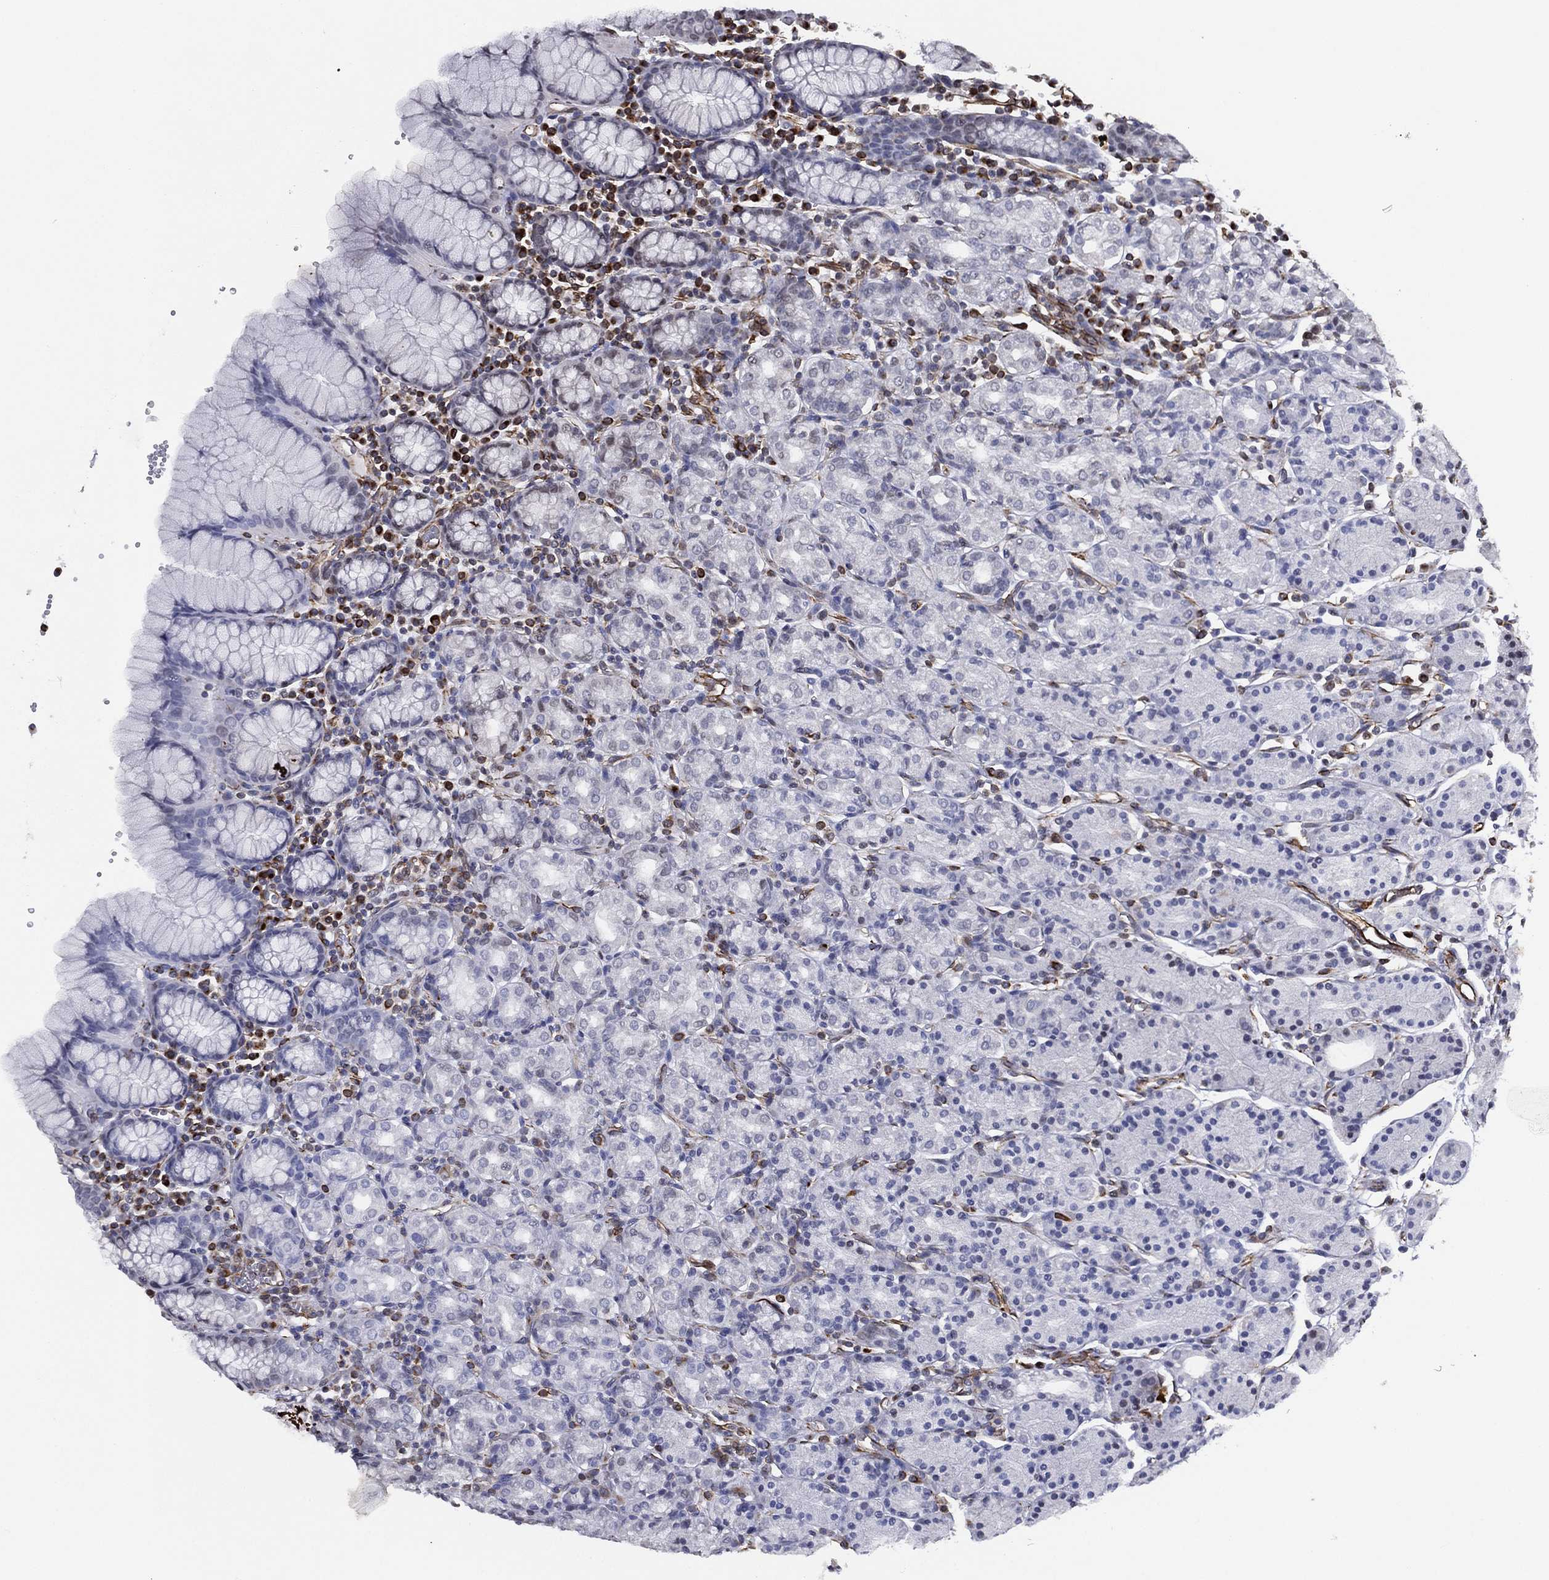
{"staining": {"intensity": "negative", "quantity": "none", "location": "none"}, "tissue": "stomach", "cell_type": "Glandular cells", "image_type": "normal", "snomed": [{"axis": "morphology", "description": "Normal tissue, NOS"}, {"axis": "topography", "description": "Stomach, upper"}, {"axis": "topography", "description": "Stomach"}], "caption": "Immunohistochemistry (IHC) micrograph of unremarkable stomach: human stomach stained with DAB displays no significant protein expression in glandular cells.", "gene": "MAS1", "patient": {"sex": "male", "age": 62}}